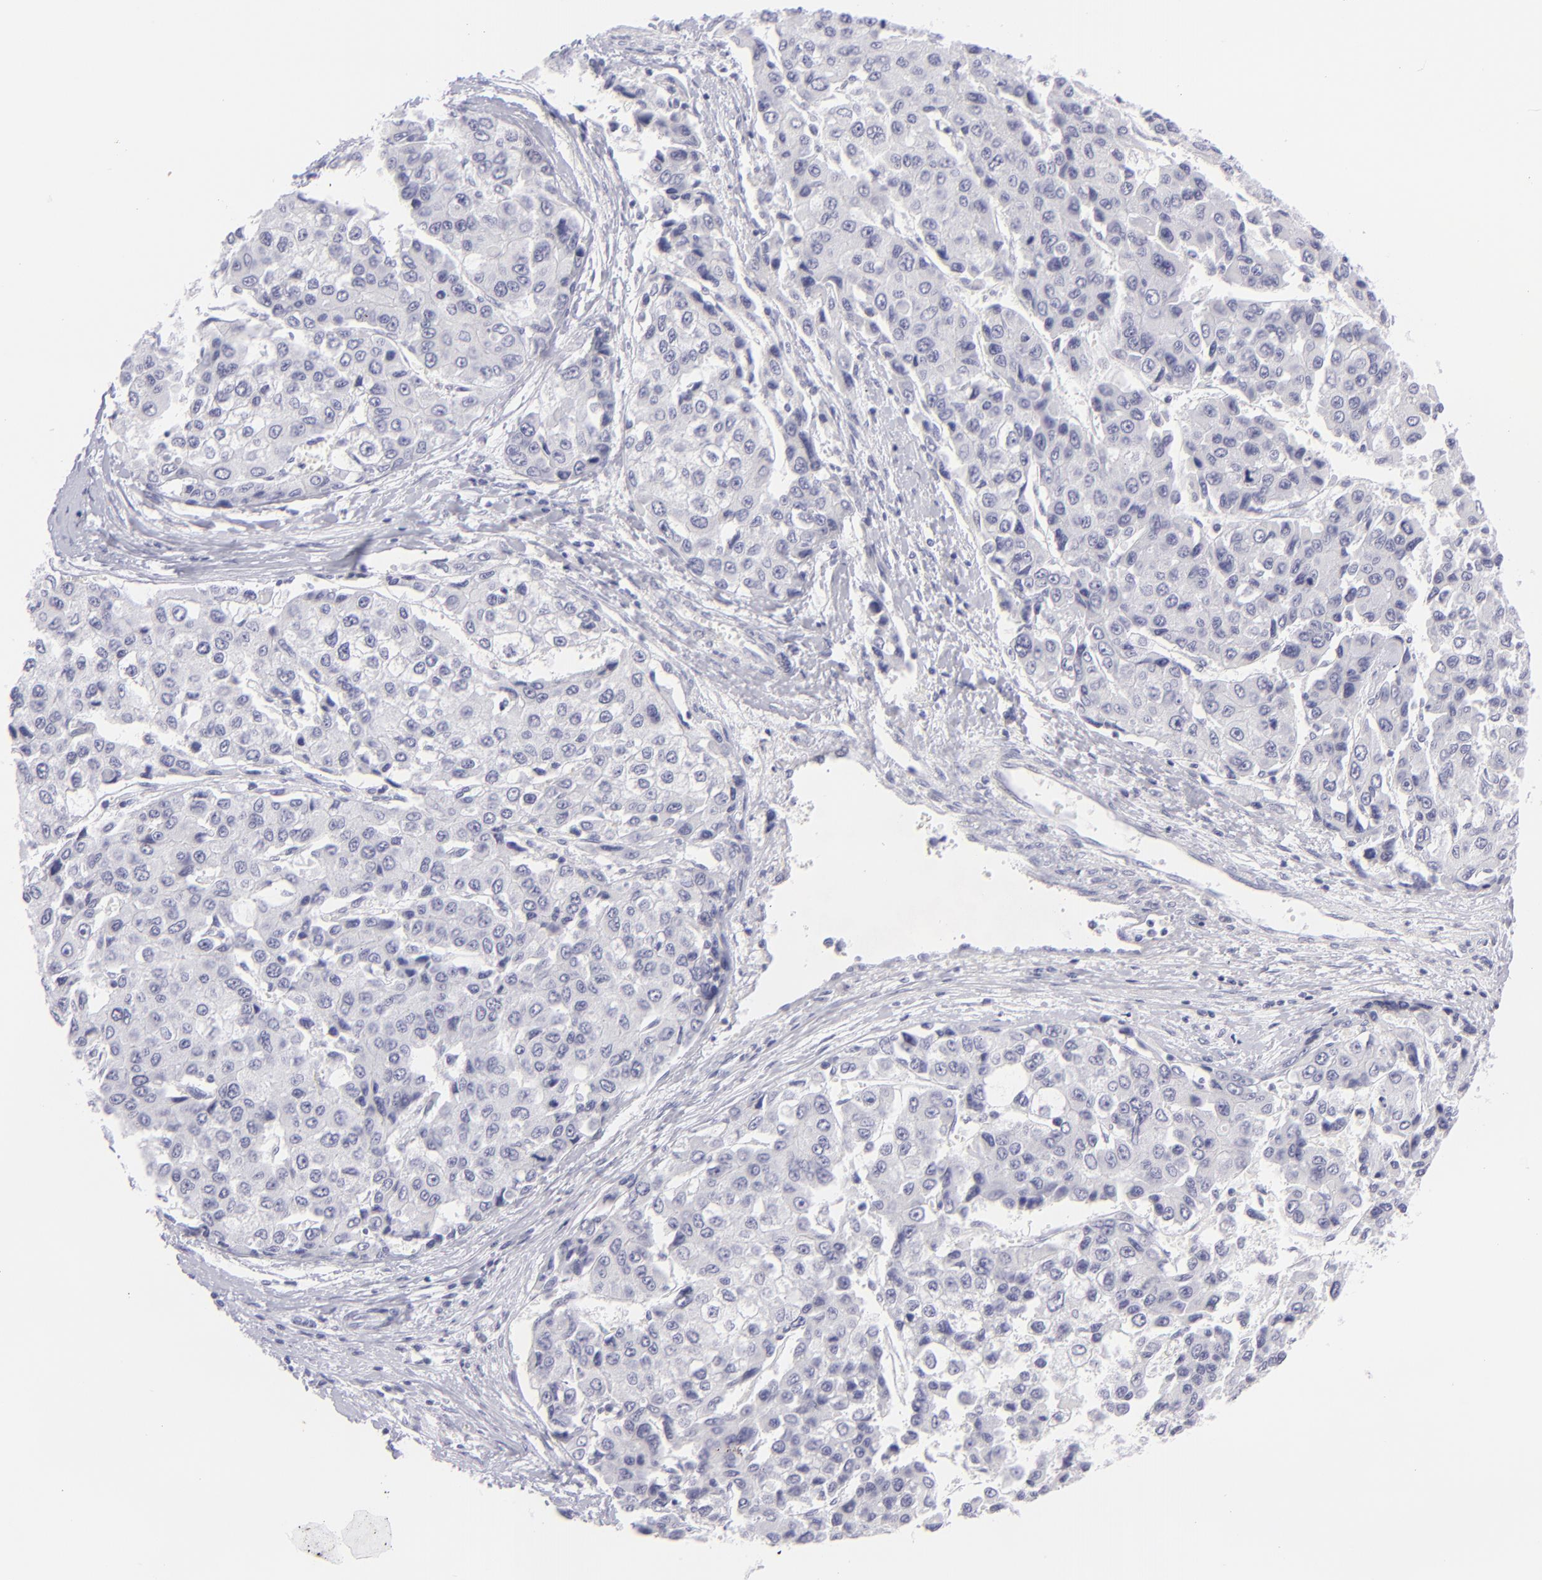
{"staining": {"intensity": "negative", "quantity": "none", "location": "none"}, "tissue": "liver cancer", "cell_type": "Tumor cells", "image_type": "cancer", "snomed": [{"axis": "morphology", "description": "Carcinoma, Hepatocellular, NOS"}, {"axis": "topography", "description": "Liver"}], "caption": "Tumor cells are negative for brown protein staining in hepatocellular carcinoma (liver).", "gene": "FCER2", "patient": {"sex": "female", "age": 66}}